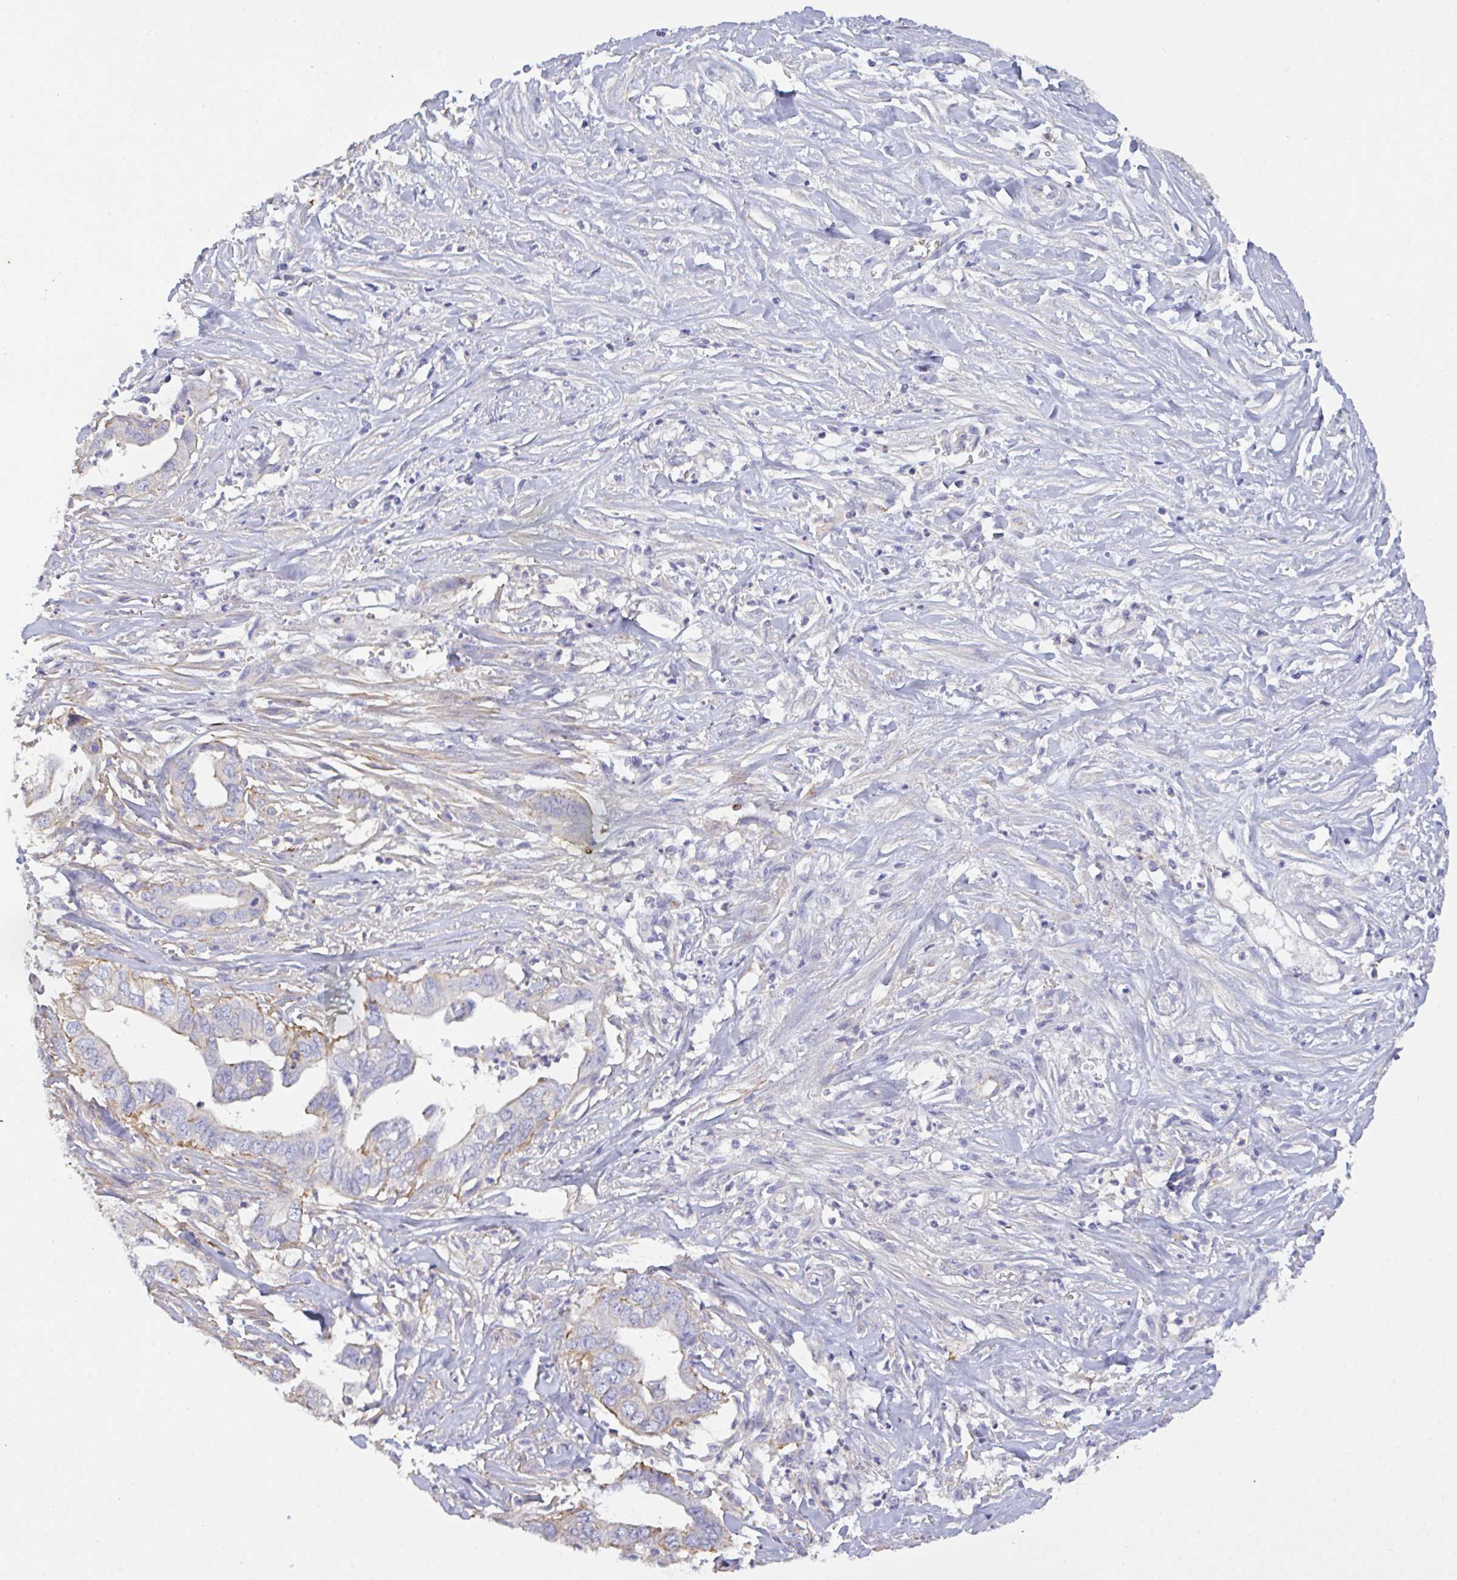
{"staining": {"intensity": "negative", "quantity": "none", "location": "none"}, "tissue": "liver cancer", "cell_type": "Tumor cells", "image_type": "cancer", "snomed": [{"axis": "morphology", "description": "Cholangiocarcinoma"}, {"axis": "topography", "description": "Liver"}], "caption": "A high-resolution micrograph shows IHC staining of liver cholangiocarcinoma, which shows no significant staining in tumor cells.", "gene": "SLC66A1", "patient": {"sex": "female", "age": 79}}